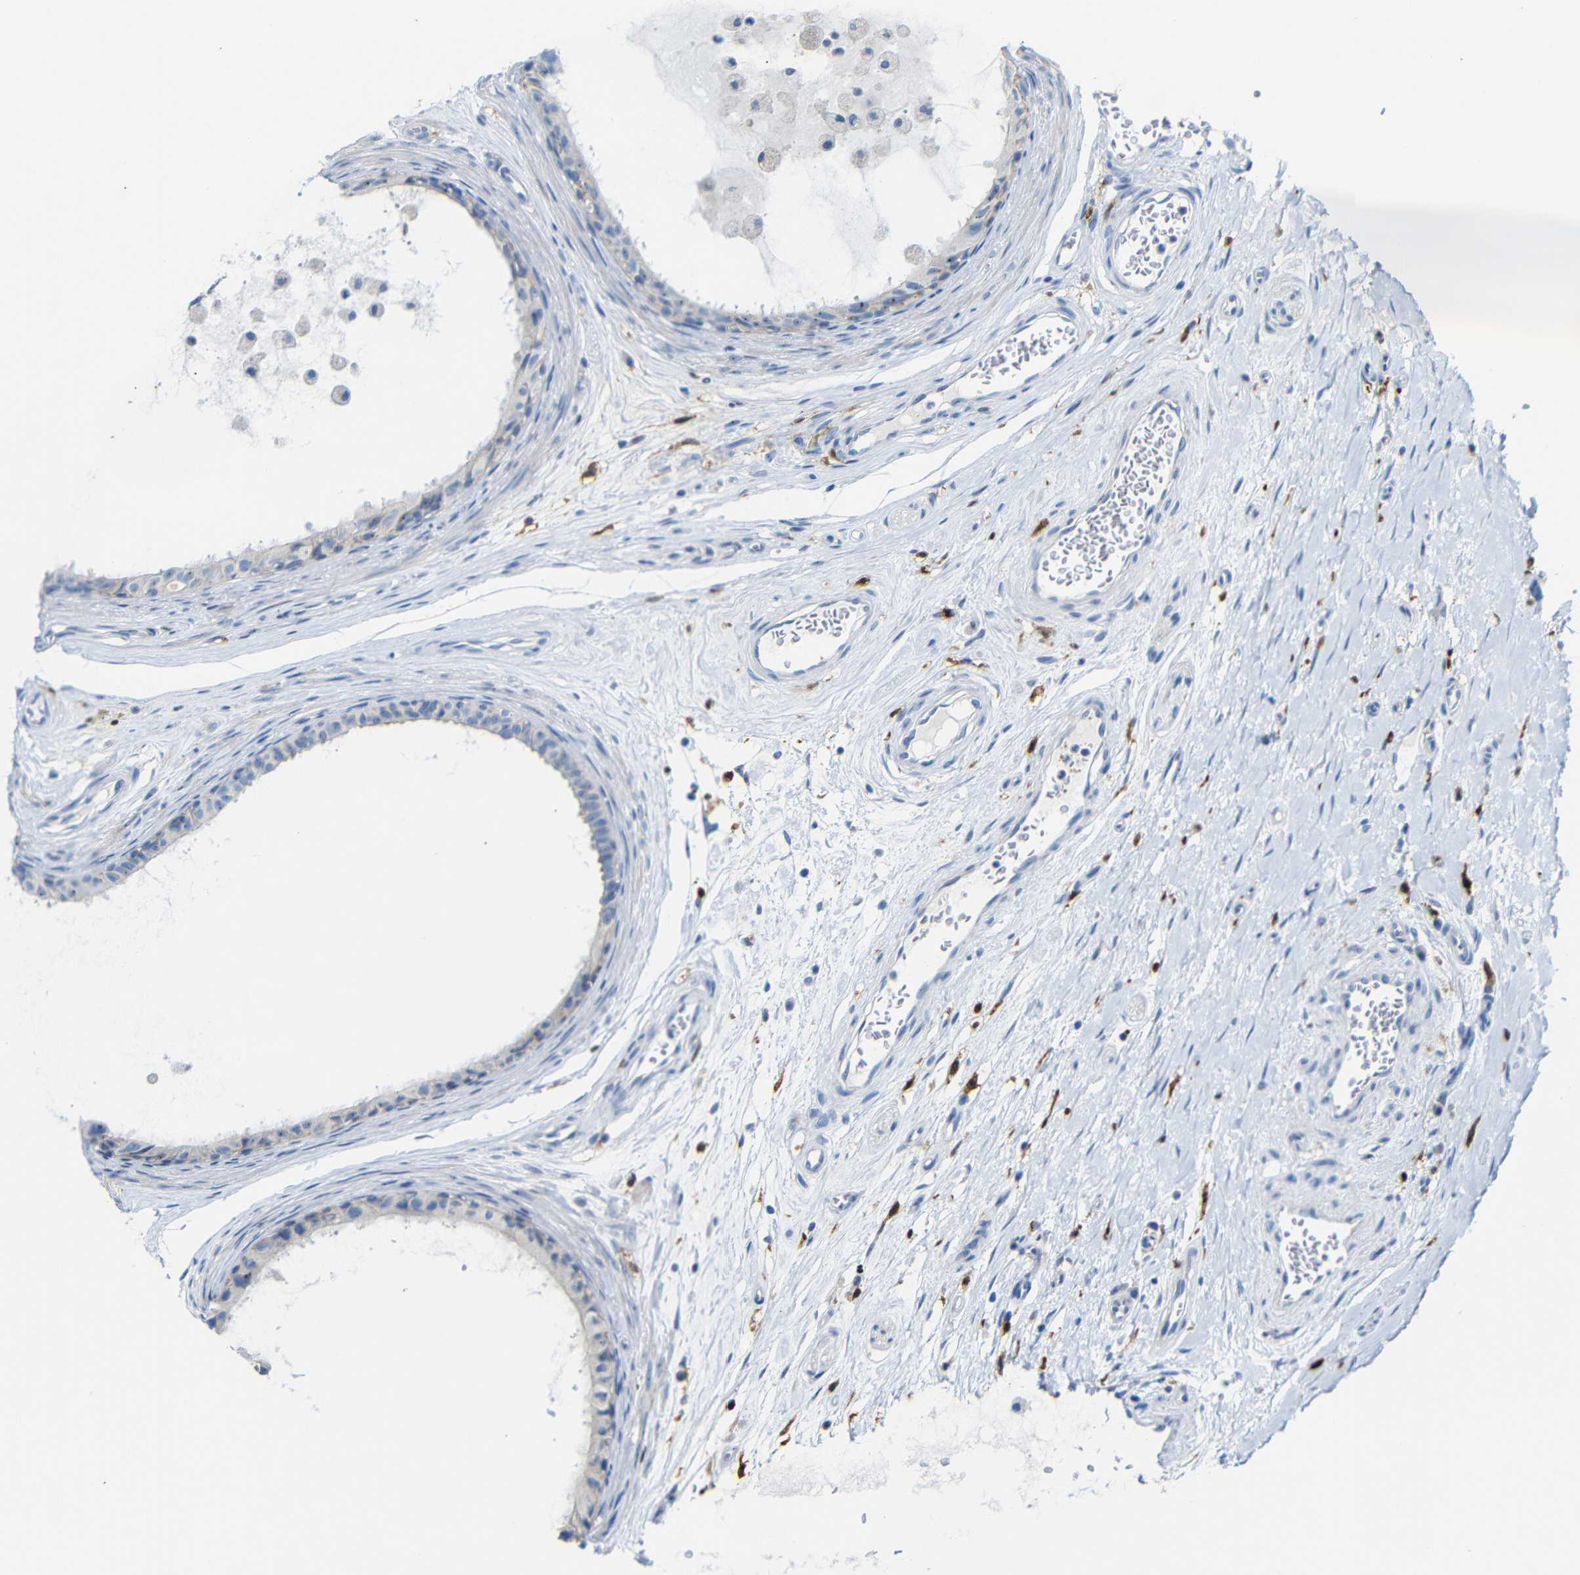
{"staining": {"intensity": "moderate", "quantity": "<25%", "location": "cytoplasmic/membranous,nuclear"}, "tissue": "epididymis", "cell_type": "Glandular cells", "image_type": "normal", "snomed": [{"axis": "morphology", "description": "Normal tissue, NOS"}, {"axis": "morphology", "description": "Inflammation, NOS"}, {"axis": "topography", "description": "Epididymis"}], "caption": "Epididymis was stained to show a protein in brown. There is low levels of moderate cytoplasmic/membranous,nuclear staining in approximately <25% of glandular cells. The staining is performed using DAB (3,3'-diaminobenzidine) brown chromogen to label protein expression. The nuclei are counter-stained blue using hematoxylin.", "gene": "C1orf210", "patient": {"sex": "male", "age": 85}}